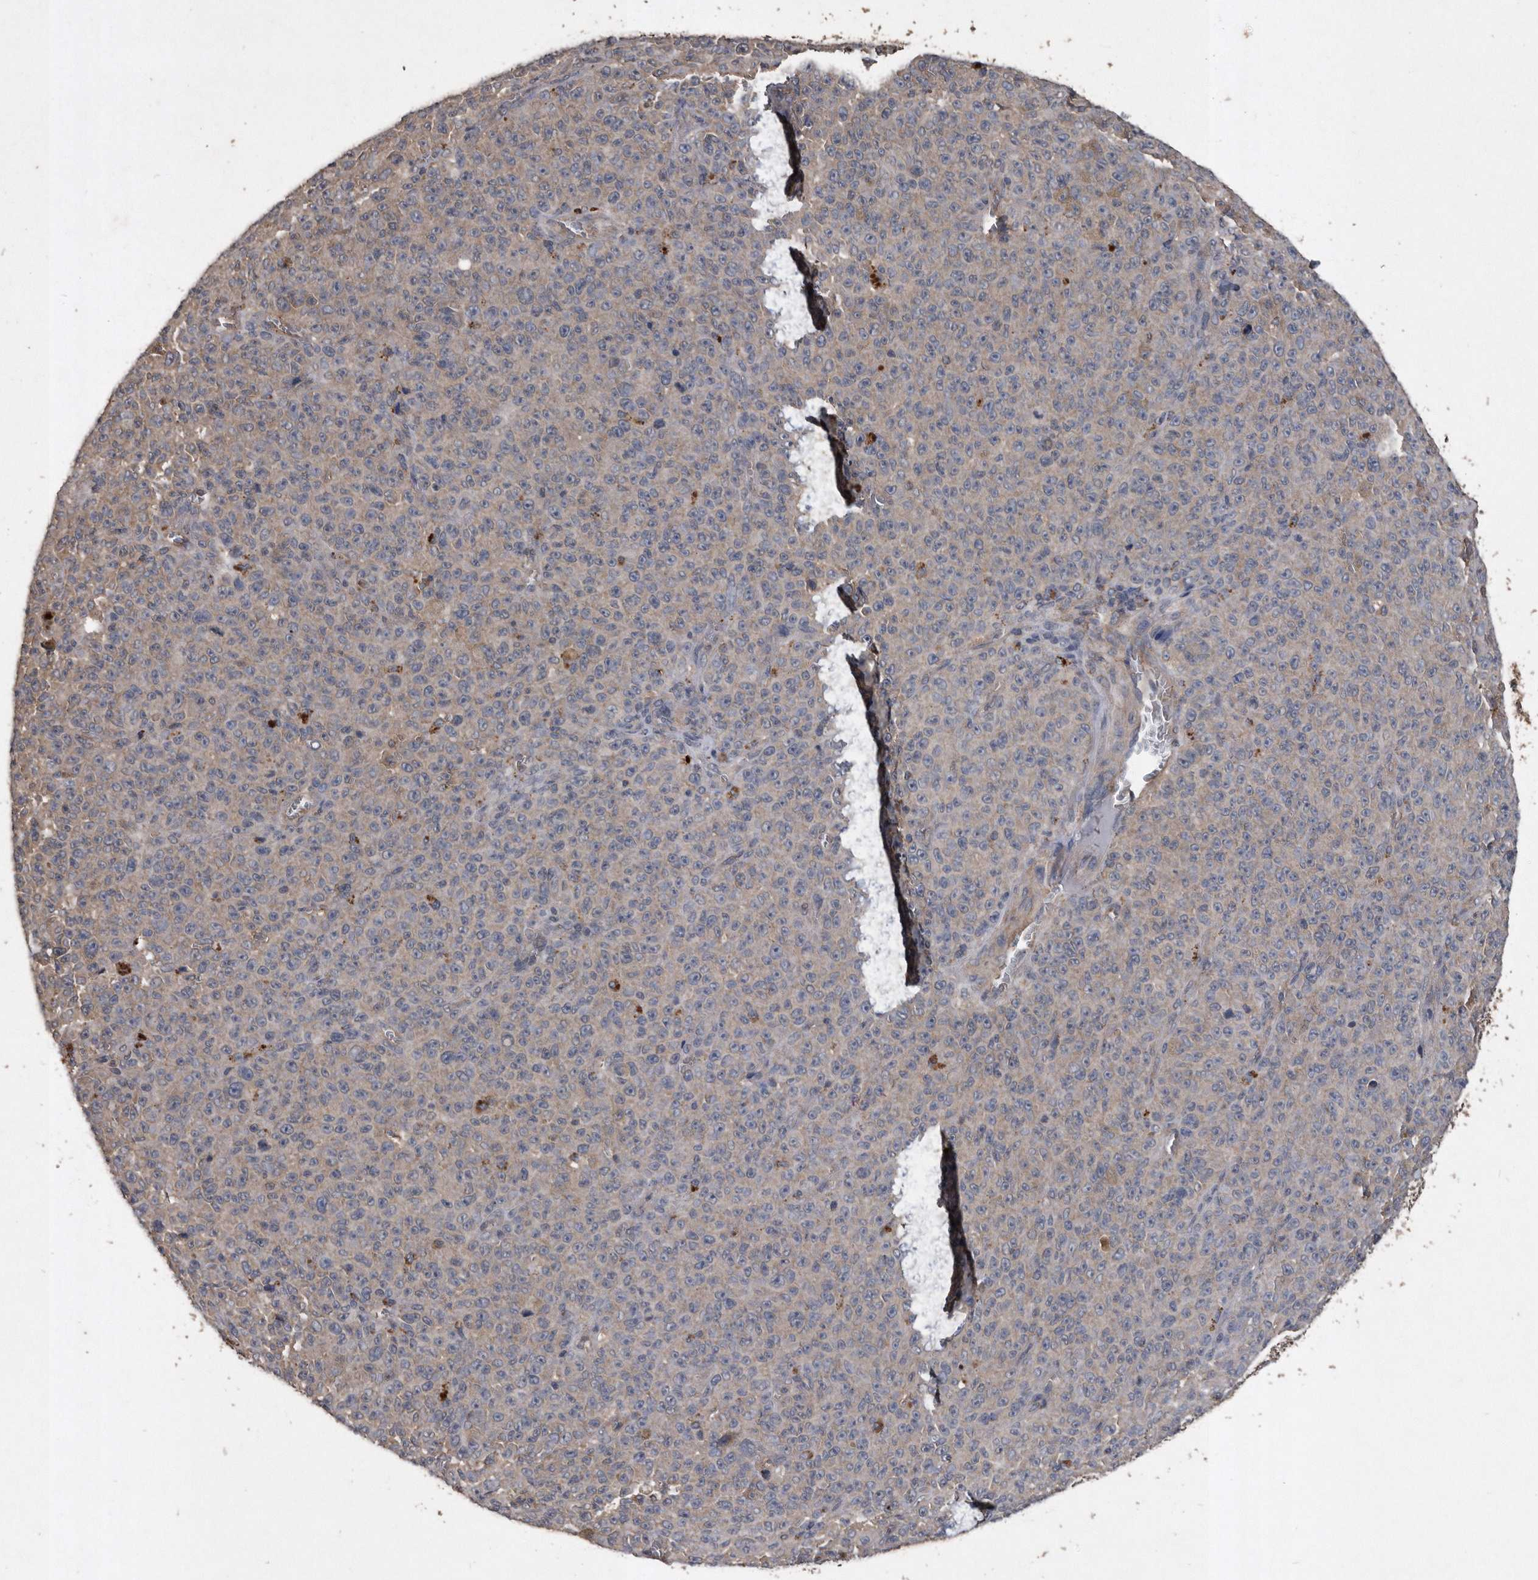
{"staining": {"intensity": "weak", "quantity": "<25%", "location": "cytoplasmic/membranous"}, "tissue": "melanoma", "cell_type": "Tumor cells", "image_type": "cancer", "snomed": [{"axis": "morphology", "description": "Malignant melanoma, NOS"}, {"axis": "topography", "description": "Skin"}], "caption": "A histopathology image of malignant melanoma stained for a protein demonstrates no brown staining in tumor cells.", "gene": "NRBP1", "patient": {"sex": "female", "age": 82}}